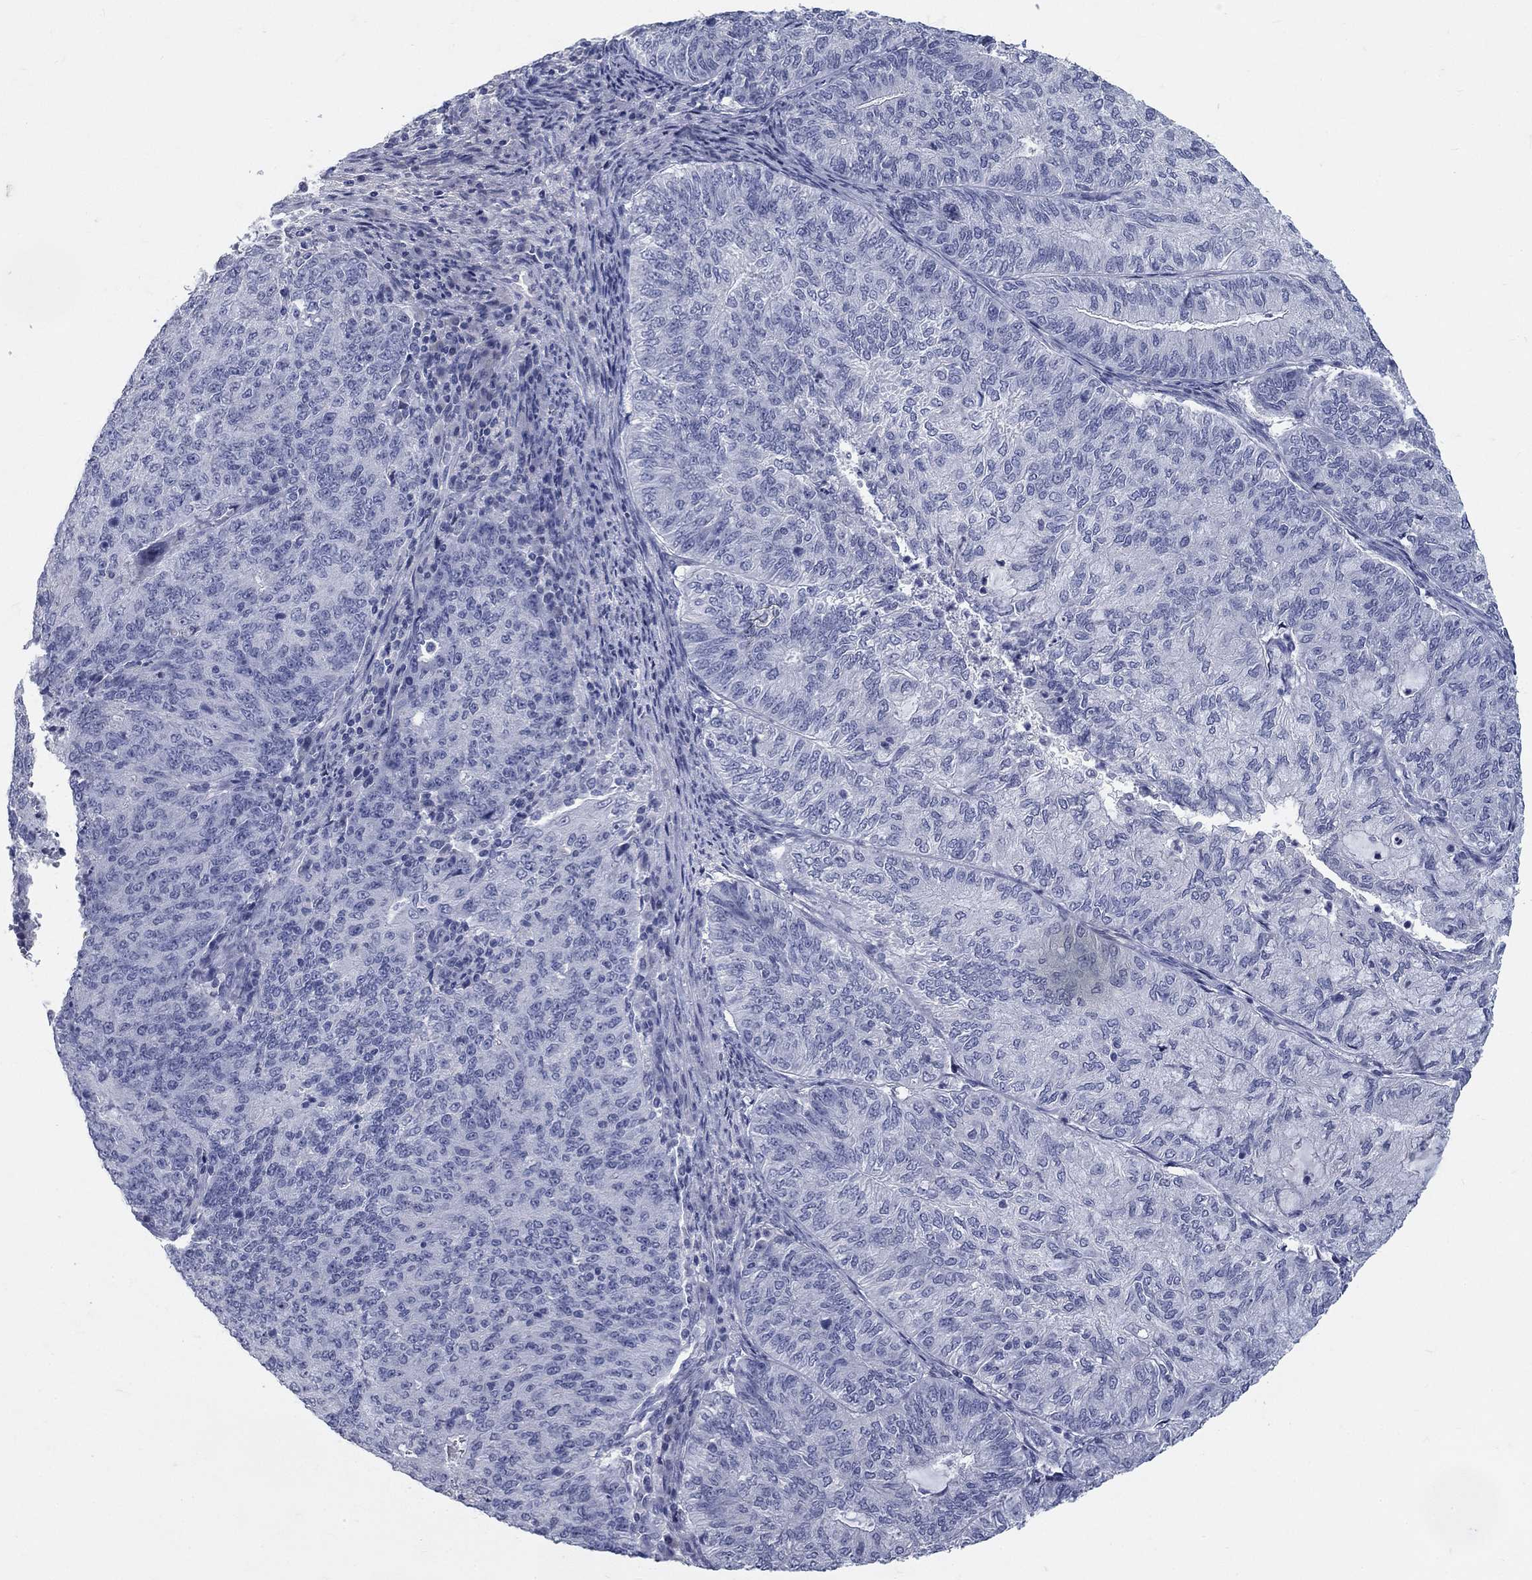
{"staining": {"intensity": "negative", "quantity": "none", "location": "none"}, "tissue": "endometrial cancer", "cell_type": "Tumor cells", "image_type": "cancer", "snomed": [{"axis": "morphology", "description": "Adenocarcinoma, NOS"}, {"axis": "topography", "description": "Endometrium"}], "caption": "High power microscopy histopathology image of an immunohistochemistry (IHC) photomicrograph of adenocarcinoma (endometrial), revealing no significant staining in tumor cells.", "gene": "ELAVL4", "patient": {"sex": "female", "age": 82}}